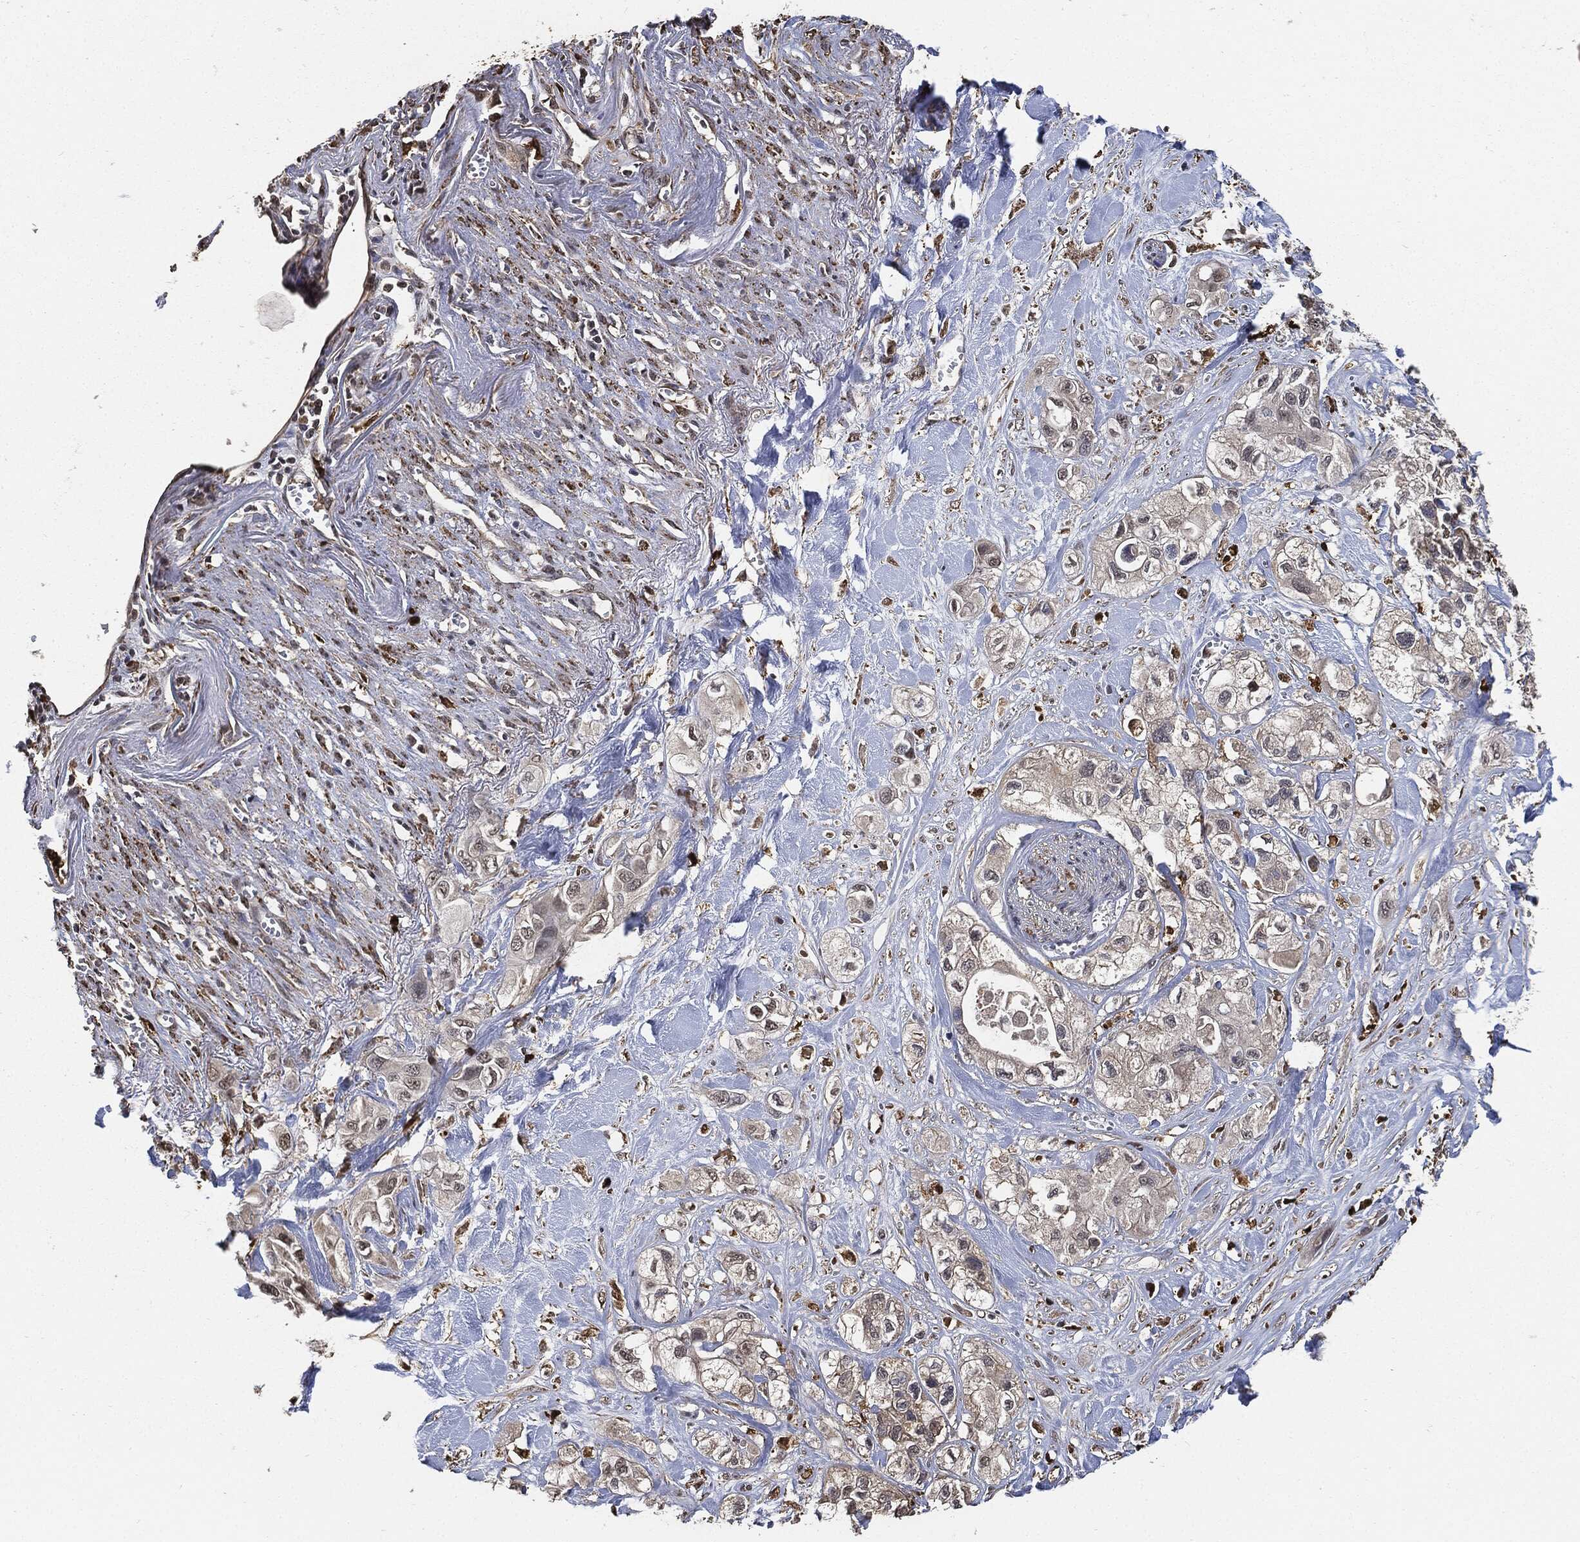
{"staining": {"intensity": "negative", "quantity": "none", "location": "none"}, "tissue": "pancreatic cancer", "cell_type": "Tumor cells", "image_type": "cancer", "snomed": [{"axis": "morphology", "description": "Adenocarcinoma, NOS"}, {"axis": "topography", "description": "Pancreas"}], "caption": "Immunohistochemistry (IHC) photomicrograph of adenocarcinoma (pancreatic) stained for a protein (brown), which displays no positivity in tumor cells.", "gene": "S100A9", "patient": {"sex": "male", "age": 72}}